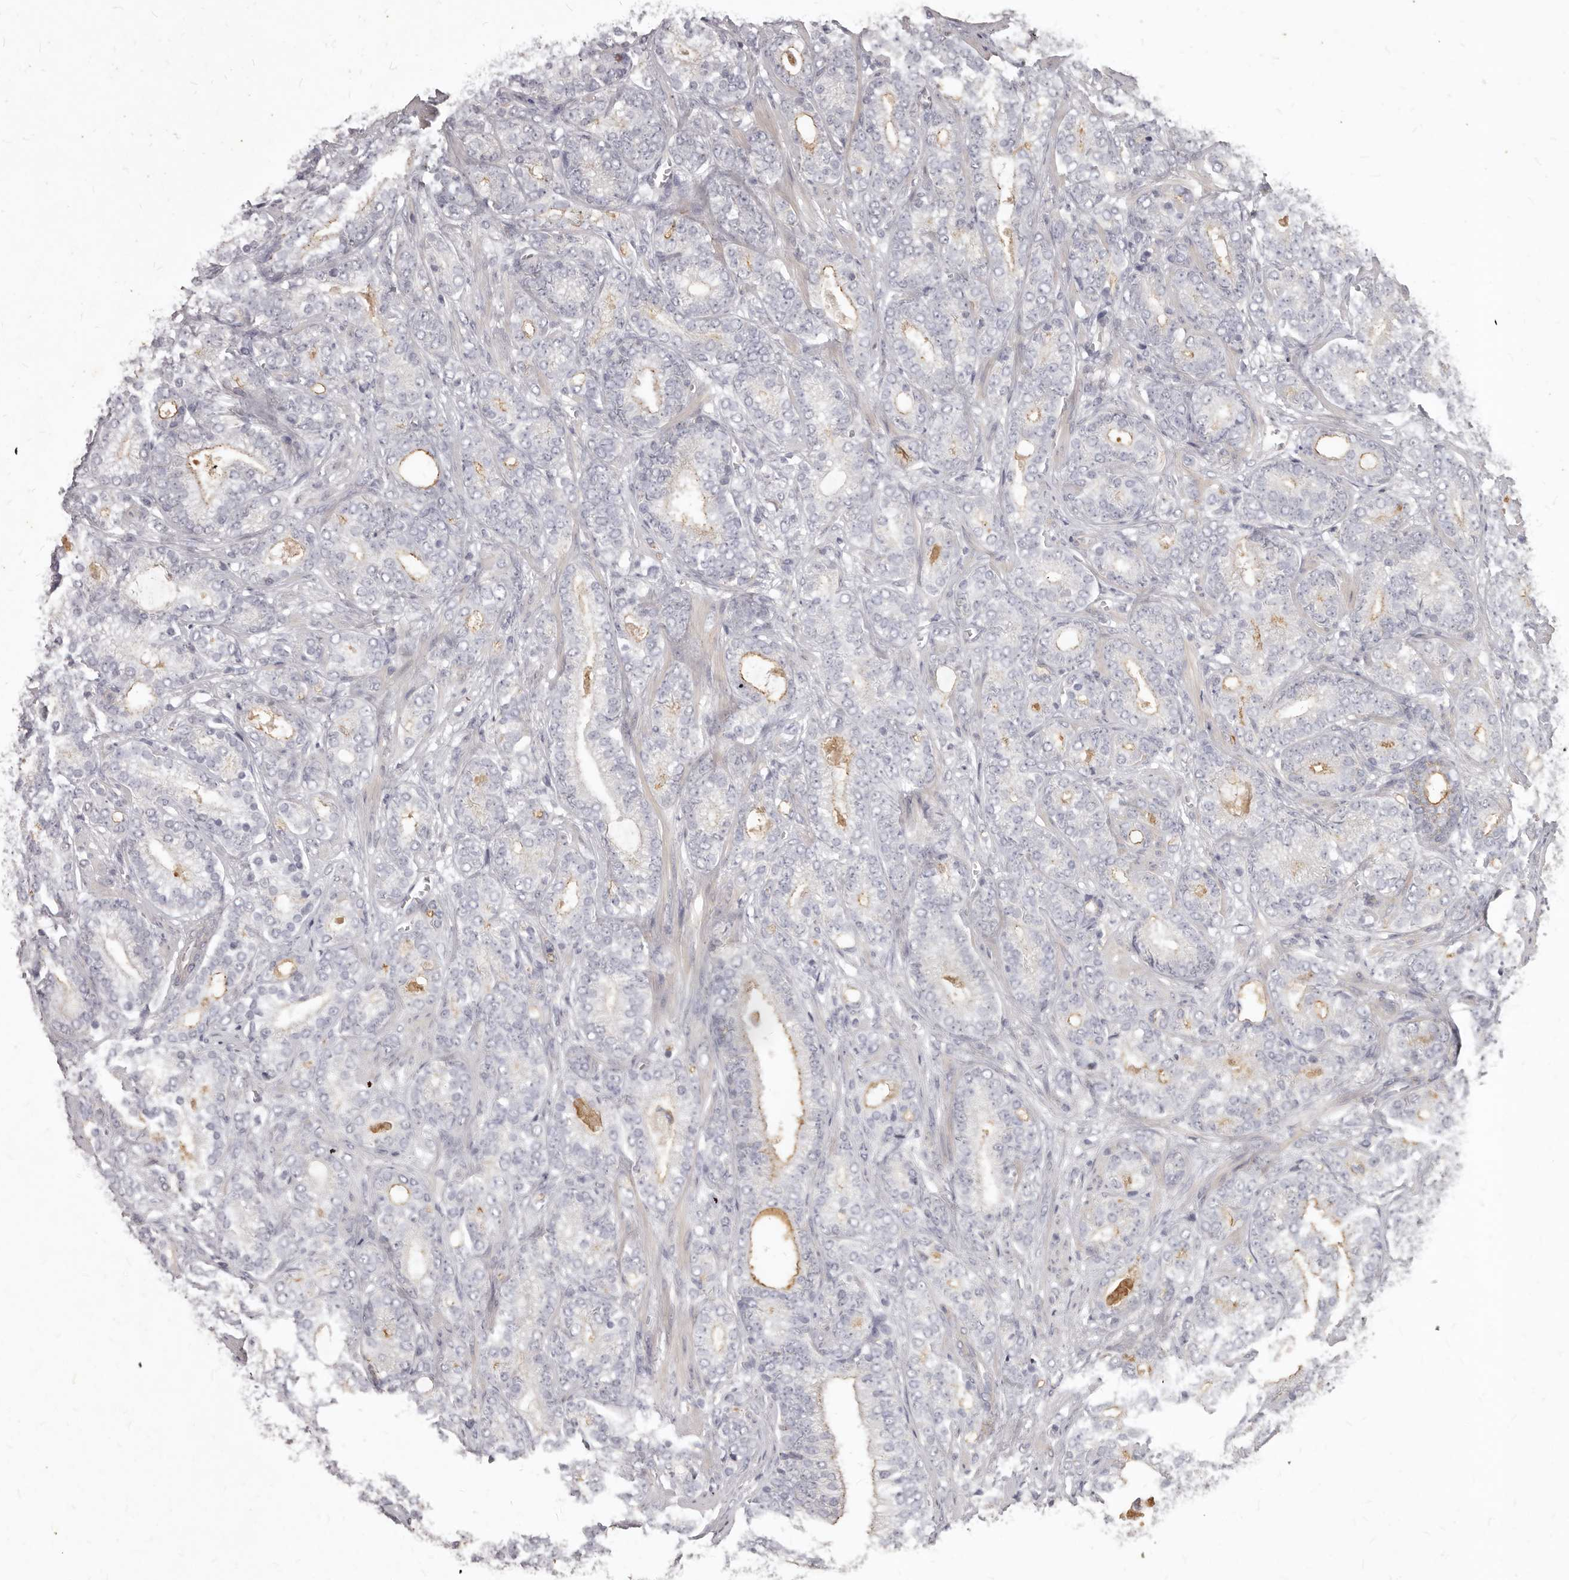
{"staining": {"intensity": "moderate", "quantity": "<25%", "location": "cytoplasmic/membranous"}, "tissue": "prostate cancer", "cell_type": "Tumor cells", "image_type": "cancer", "snomed": [{"axis": "morphology", "description": "Adenocarcinoma, High grade"}, {"axis": "topography", "description": "Prostate and seminal vesicle, NOS"}], "caption": "Moderate cytoplasmic/membranous positivity for a protein is present in about <25% of tumor cells of prostate cancer using immunohistochemistry (IHC).", "gene": "GPRC5C", "patient": {"sex": "male", "age": 67}}